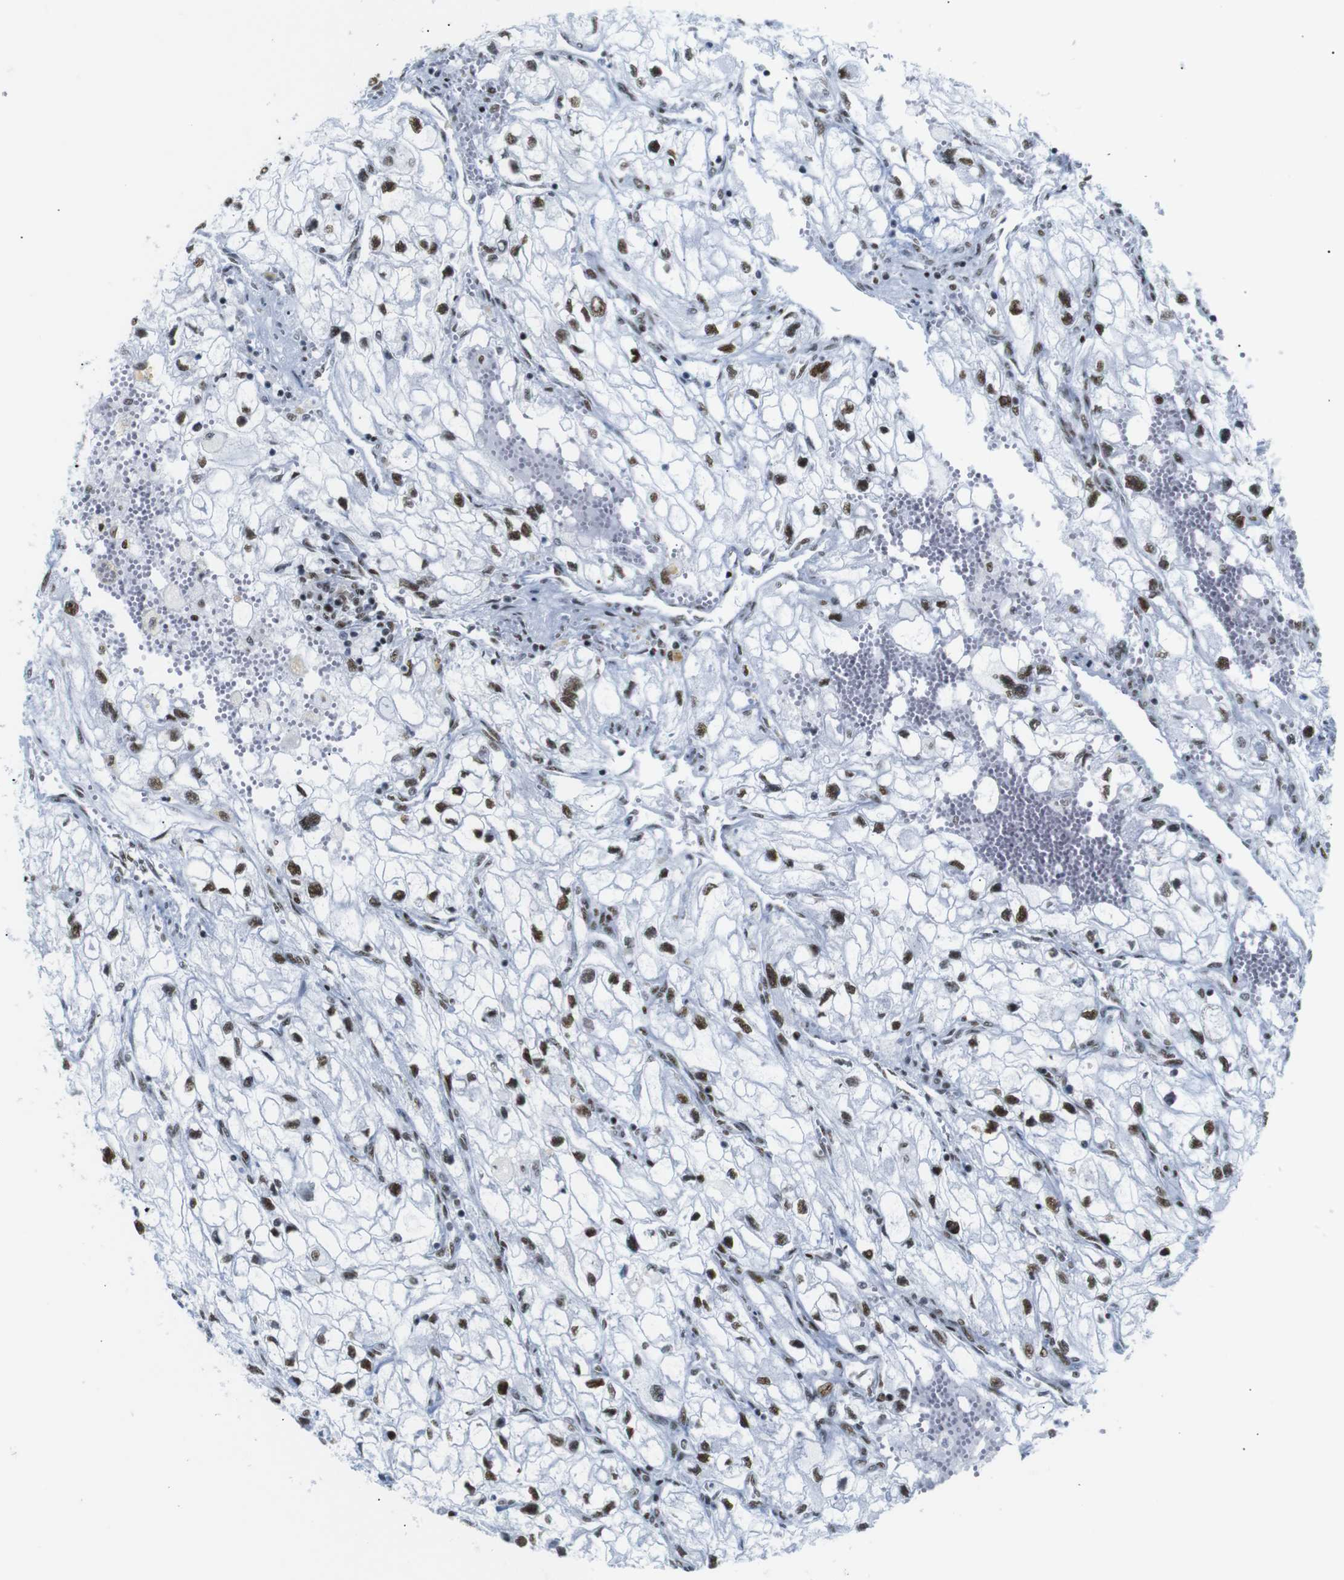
{"staining": {"intensity": "strong", "quantity": ">75%", "location": "nuclear"}, "tissue": "renal cancer", "cell_type": "Tumor cells", "image_type": "cancer", "snomed": [{"axis": "morphology", "description": "Adenocarcinoma, NOS"}, {"axis": "topography", "description": "Kidney"}], "caption": "A high-resolution histopathology image shows immunohistochemistry (IHC) staining of renal adenocarcinoma, which exhibits strong nuclear expression in about >75% of tumor cells. Using DAB (3,3'-diaminobenzidine) (brown) and hematoxylin (blue) stains, captured at high magnification using brightfield microscopy.", "gene": "TRA2B", "patient": {"sex": "female", "age": 70}}